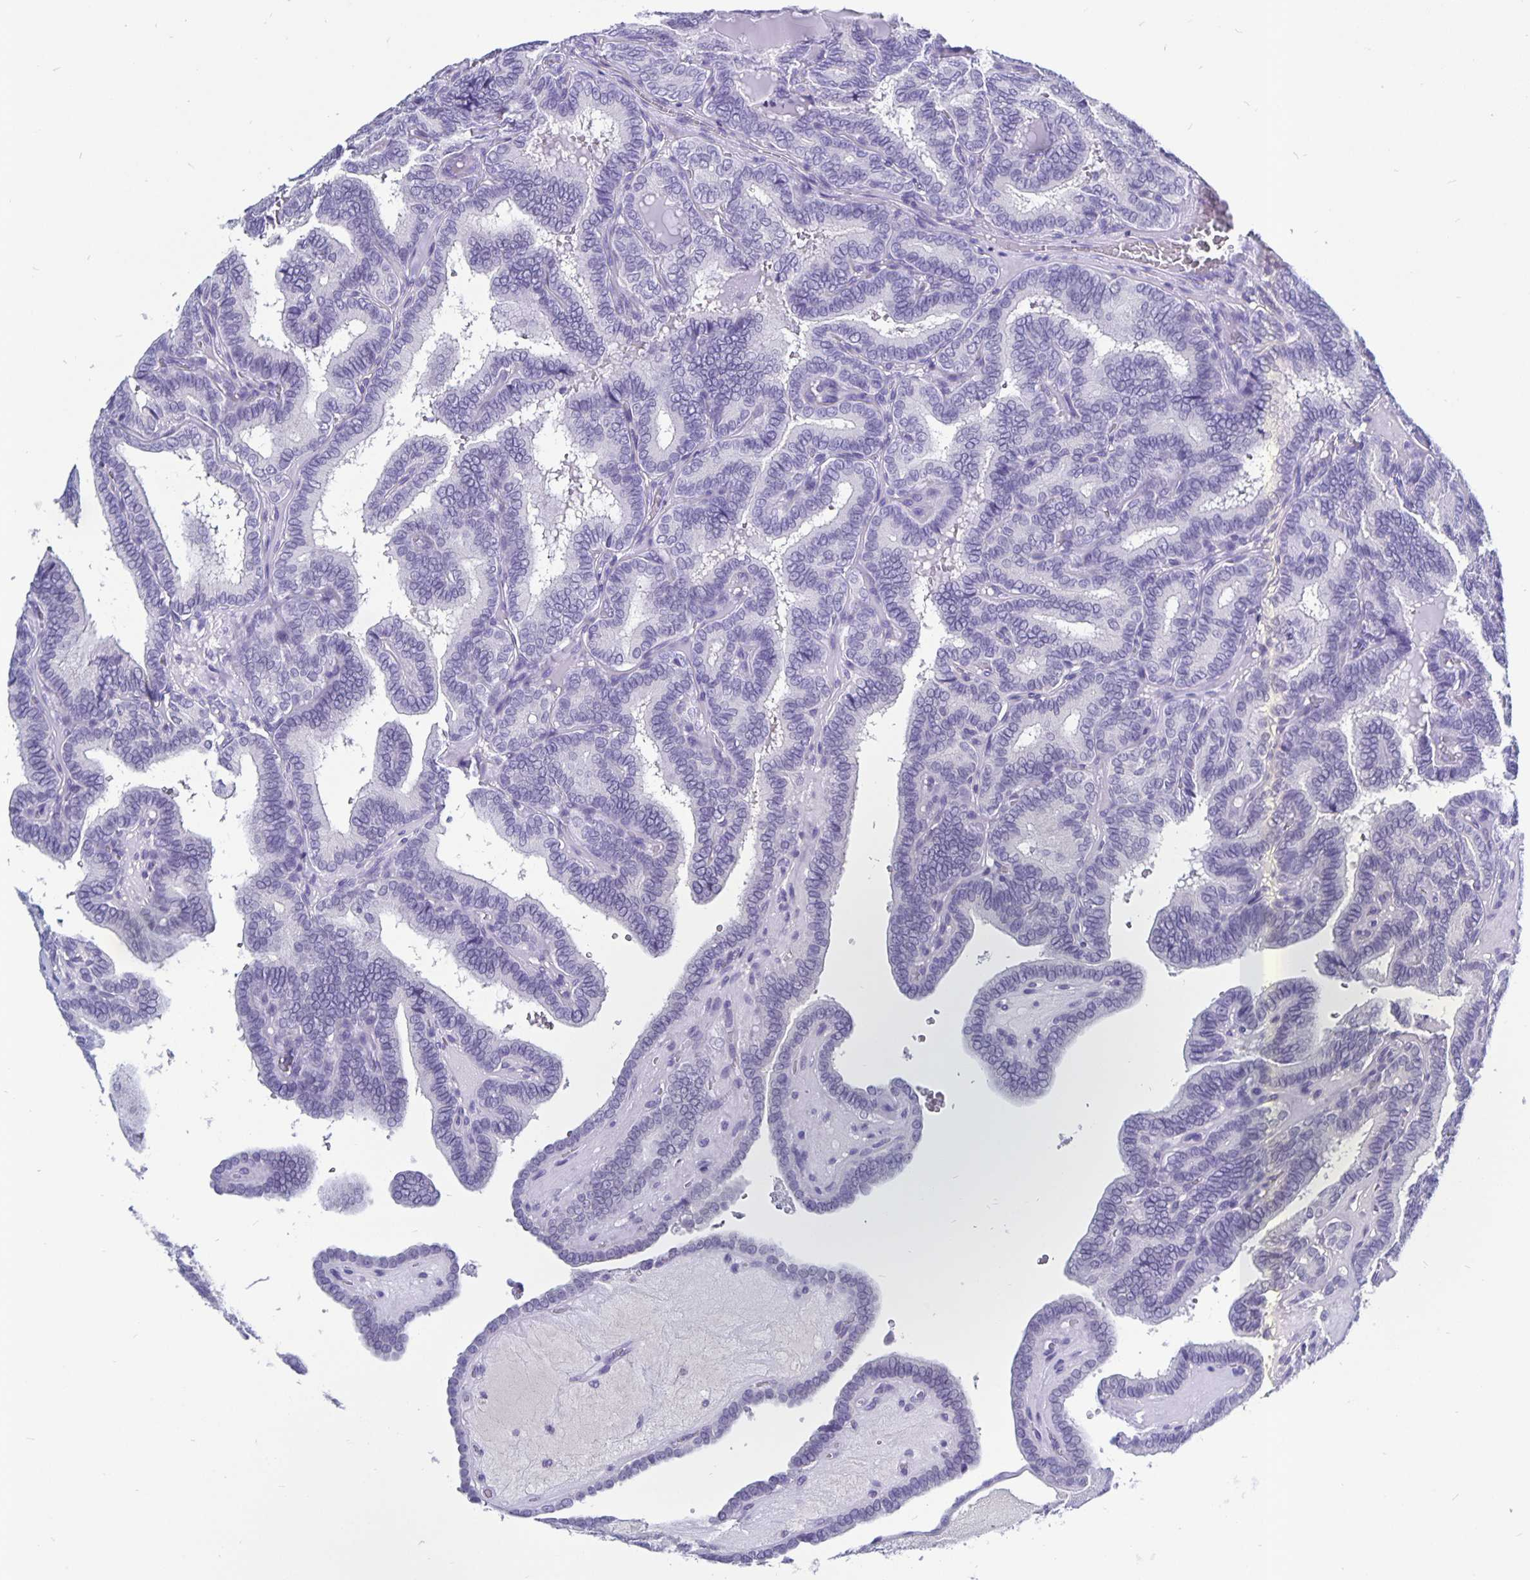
{"staining": {"intensity": "negative", "quantity": "none", "location": "none"}, "tissue": "thyroid cancer", "cell_type": "Tumor cells", "image_type": "cancer", "snomed": [{"axis": "morphology", "description": "Papillary adenocarcinoma, NOS"}, {"axis": "topography", "description": "Thyroid gland"}], "caption": "IHC of human thyroid cancer shows no positivity in tumor cells.", "gene": "ODF3B", "patient": {"sex": "female", "age": 21}}